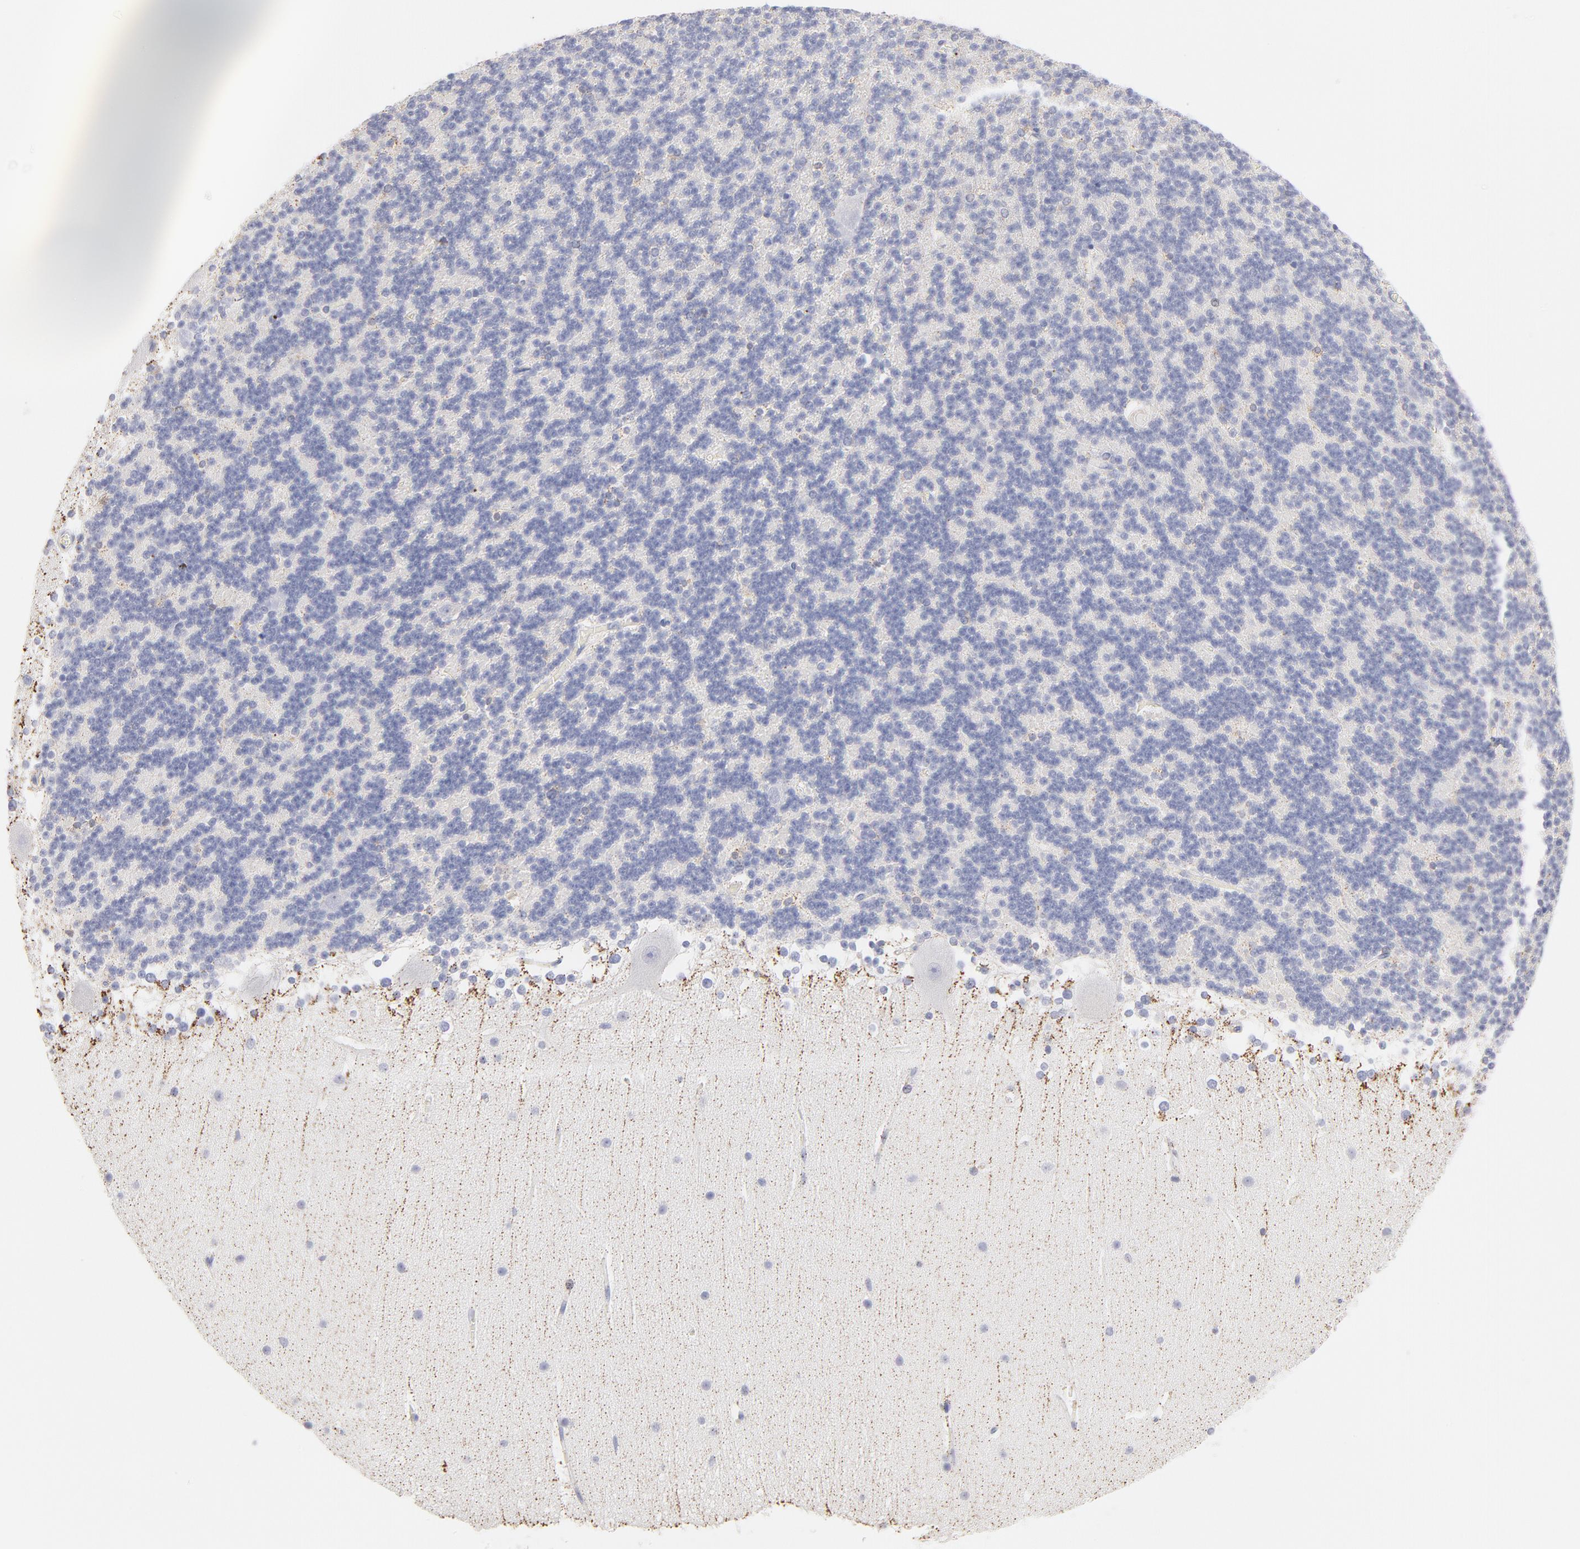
{"staining": {"intensity": "negative", "quantity": "none", "location": "none"}, "tissue": "cerebellum", "cell_type": "Cells in granular layer", "image_type": "normal", "snomed": [{"axis": "morphology", "description": "Normal tissue, NOS"}, {"axis": "topography", "description": "Cerebellum"}], "caption": "Cerebellum was stained to show a protein in brown. There is no significant positivity in cells in granular layer. (DAB immunohistochemistry (IHC) visualized using brightfield microscopy, high magnification).", "gene": "TST", "patient": {"sex": "female", "age": 19}}